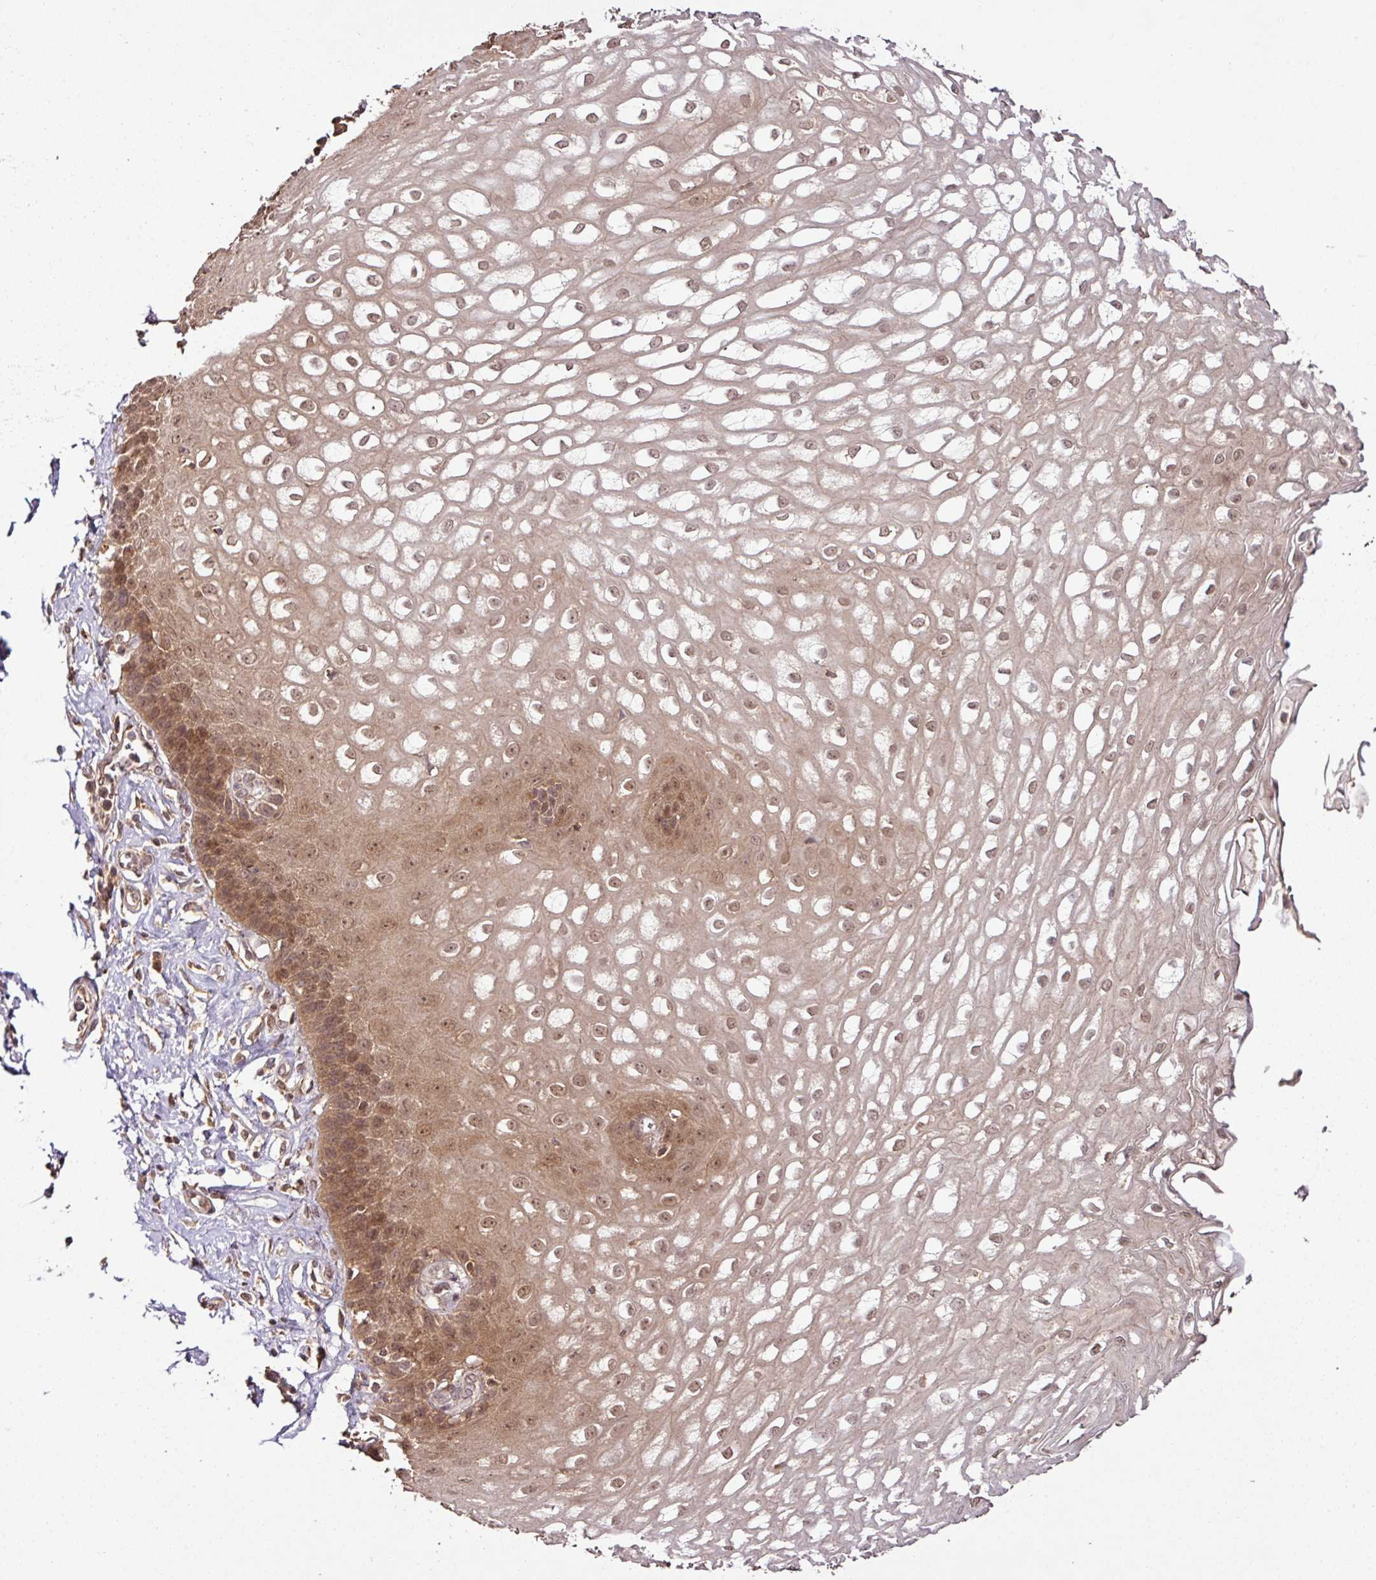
{"staining": {"intensity": "moderate", "quantity": ">75%", "location": "nuclear"}, "tissue": "esophagus", "cell_type": "Squamous epithelial cells", "image_type": "normal", "snomed": [{"axis": "morphology", "description": "Normal tissue, NOS"}, {"axis": "topography", "description": "Esophagus"}], "caption": "Moderate nuclear staining is appreciated in approximately >75% of squamous epithelial cells in unremarkable esophagus. The staining is performed using DAB brown chromogen to label protein expression. The nuclei are counter-stained blue using hematoxylin.", "gene": "FAIM", "patient": {"sex": "male", "age": 67}}